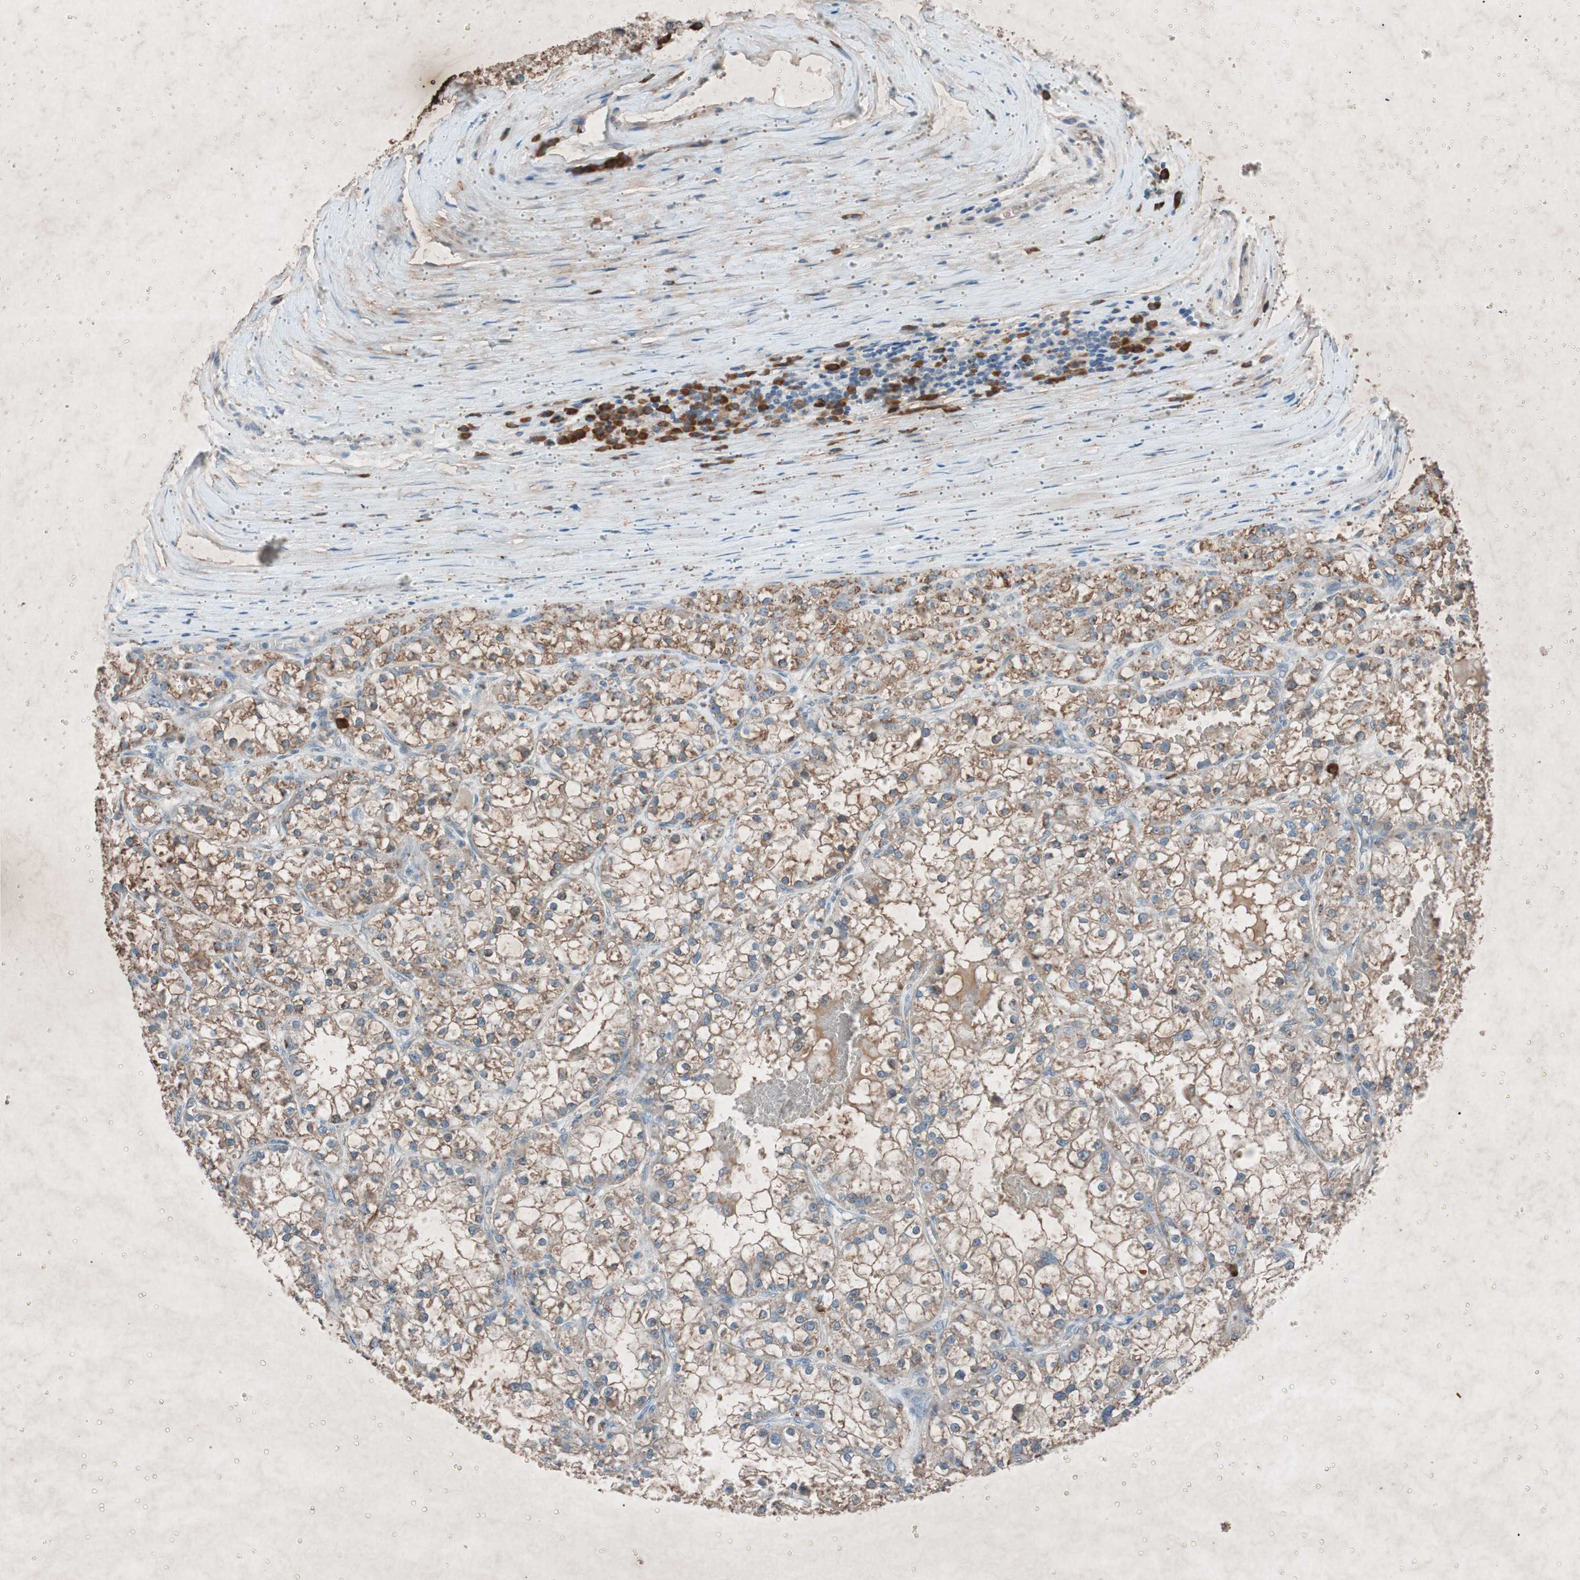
{"staining": {"intensity": "moderate", "quantity": ">75%", "location": "cytoplasmic/membranous"}, "tissue": "renal cancer", "cell_type": "Tumor cells", "image_type": "cancer", "snomed": [{"axis": "morphology", "description": "Adenocarcinoma, NOS"}, {"axis": "topography", "description": "Kidney"}], "caption": "The photomicrograph exhibits immunohistochemical staining of renal cancer. There is moderate cytoplasmic/membranous positivity is appreciated in approximately >75% of tumor cells.", "gene": "GRB7", "patient": {"sex": "female", "age": 52}}